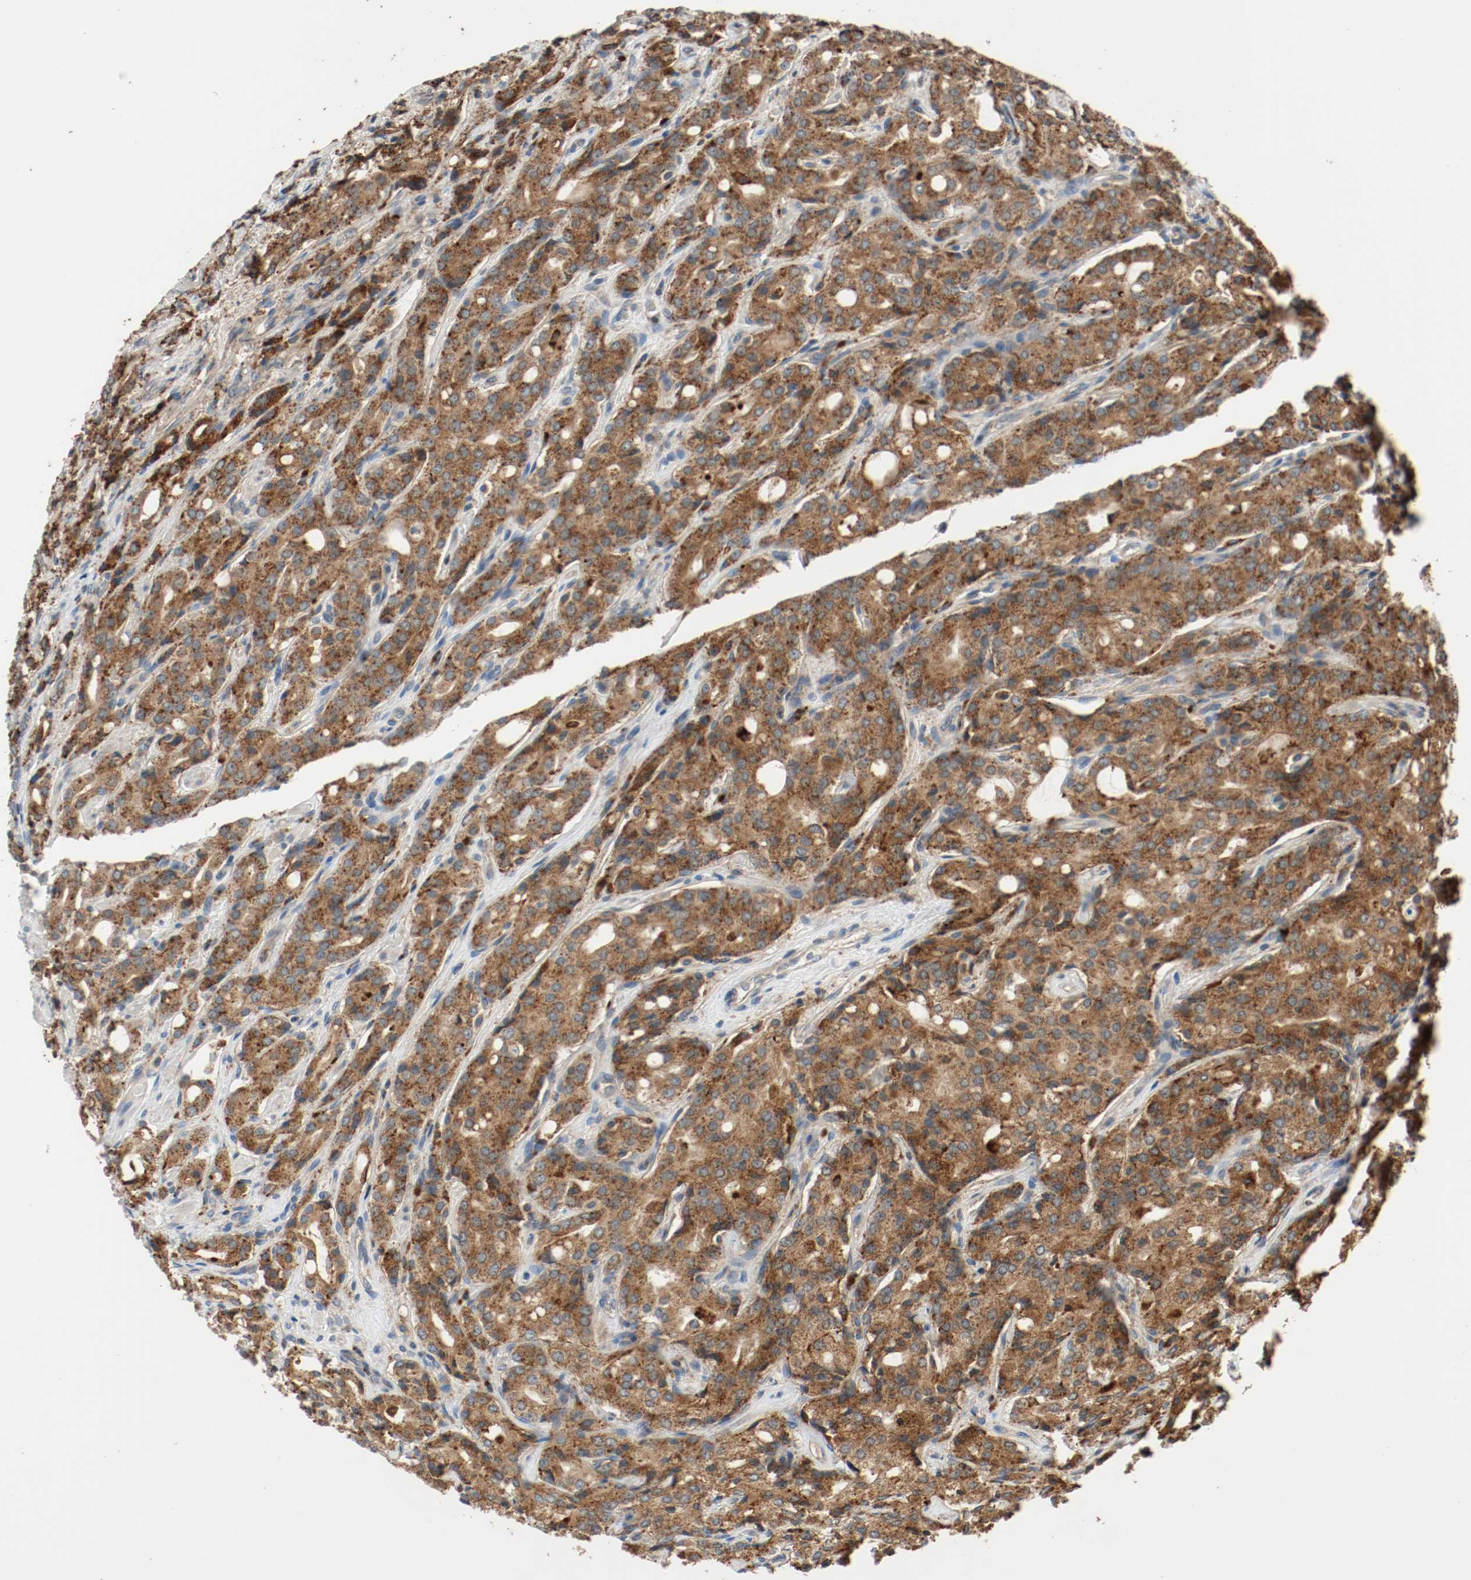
{"staining": {"intensity": "strong", "quantity": ">75%", "location": "cytoplasmic/membranous"}, "tissue": "prostate cancer", "cell_type": "Tumor cells", "image_type": "cancer", "snomed": [{"axis": "morphology", "description": "Adenocarcinoma, High grade"}, {"axis": "topography", "description": "Prostate"}], "caption": "A histopathology image of human prostate cancer stained for a protein reveals strong cytoplasmic/membranous brown staining in tumor cells. The staining is performed using DAB (3,3'-diaminobenzidine) brown chromogen to label protein expression. The nuclei are counter-stained blue using hematoxylin.", "gene": "LAMP2", "patient": {"sex": "male", "age": 72}}